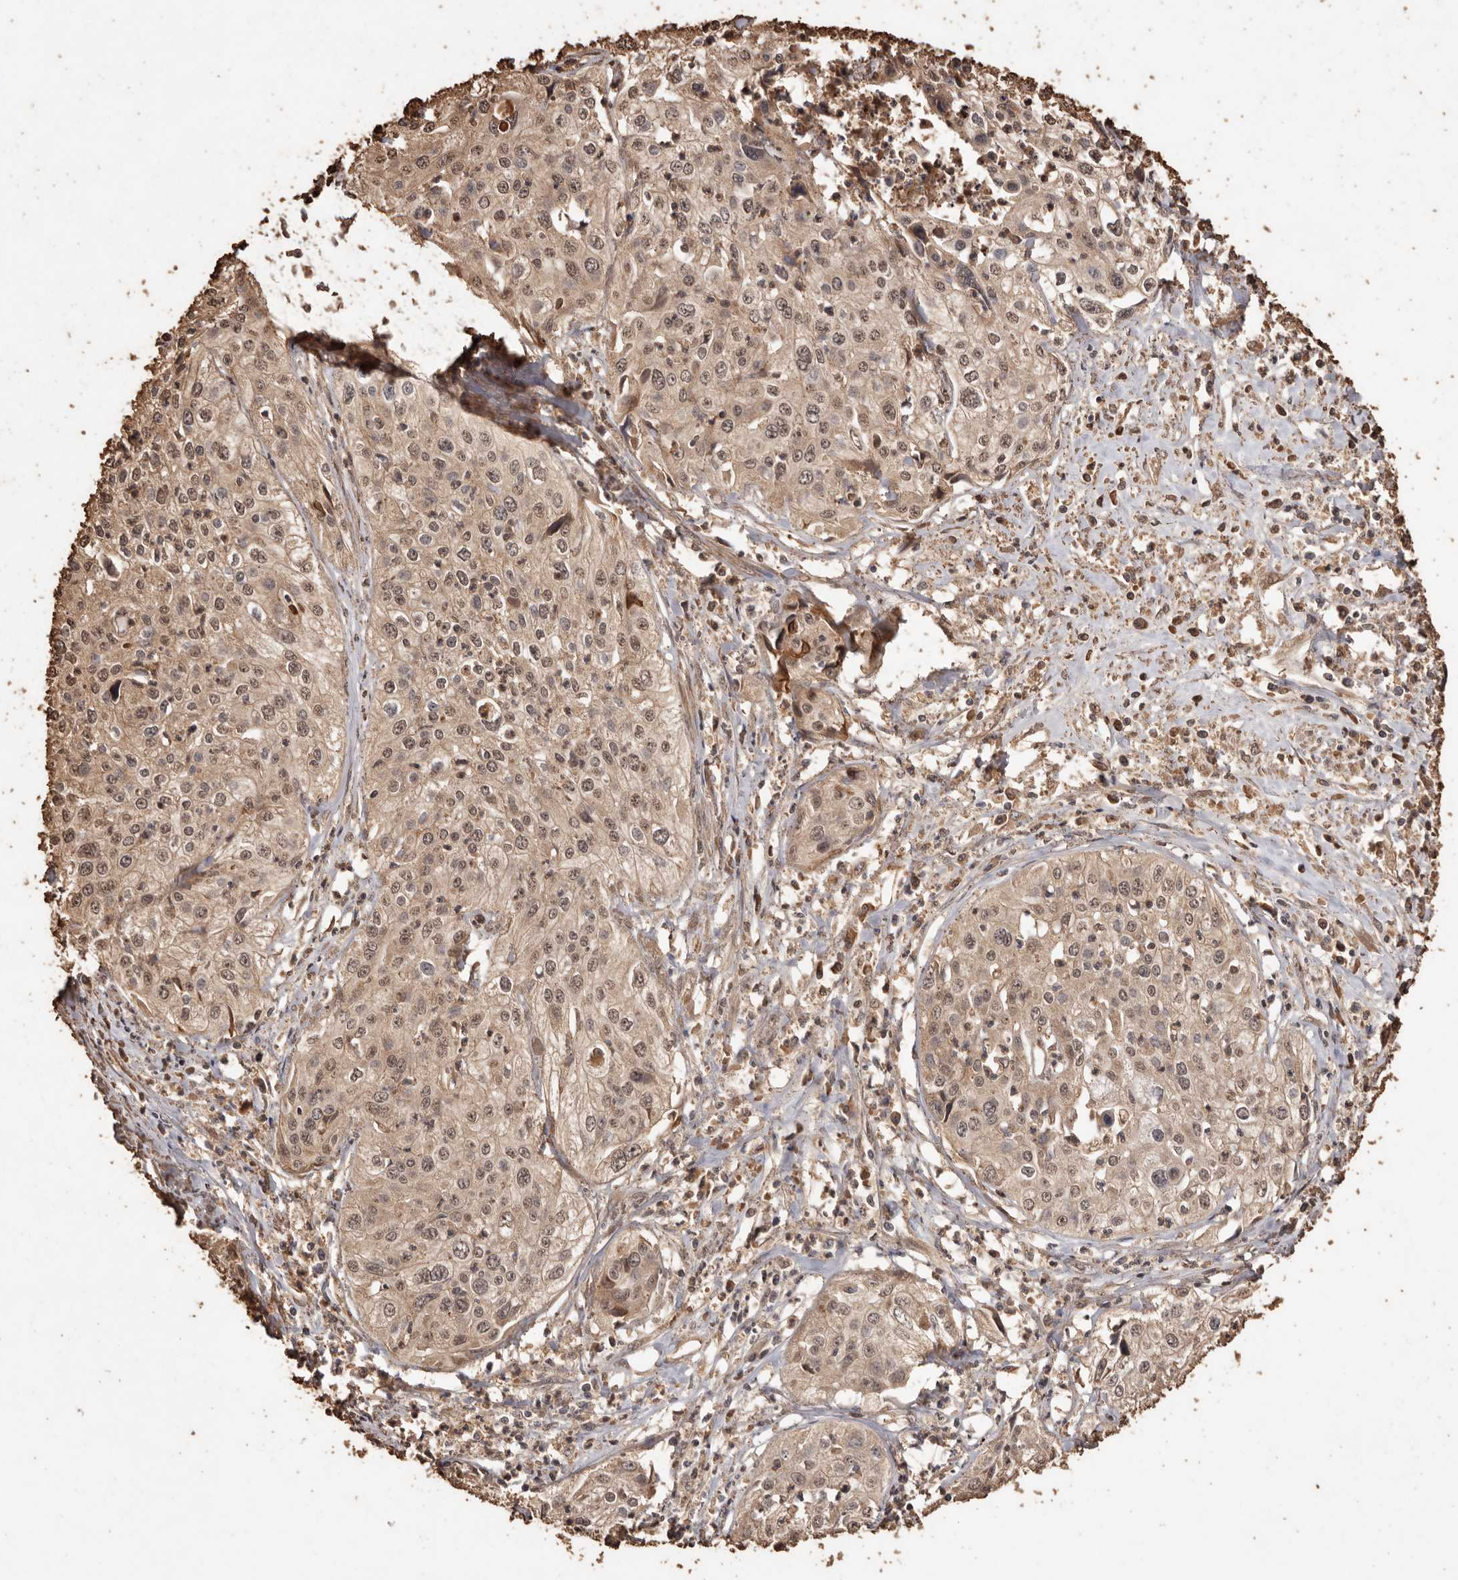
{"staining": {"intensity": "weak", "quantity": ">75%", "location": "cytoplasmic/membranous,nuclear"}, "tissue": "cervical cancer", "cell_type": "Tumor cells", "image_type": "cancer", "snomed": [{"axis": "morphology", "description": "Squamous cell carcinoma, NOS"}, {"axis": "topography", "description": "Cervix"}], "caption": "Immunohistochemical staining of human cervical squamous cell carcinoma reveals low levels of weak cytoplasmic/membranous and nuclear positivity in approximately >75% of tumor cells.", "gene": "PKDCC", "patient": {"sex": "female", "age": 31}}